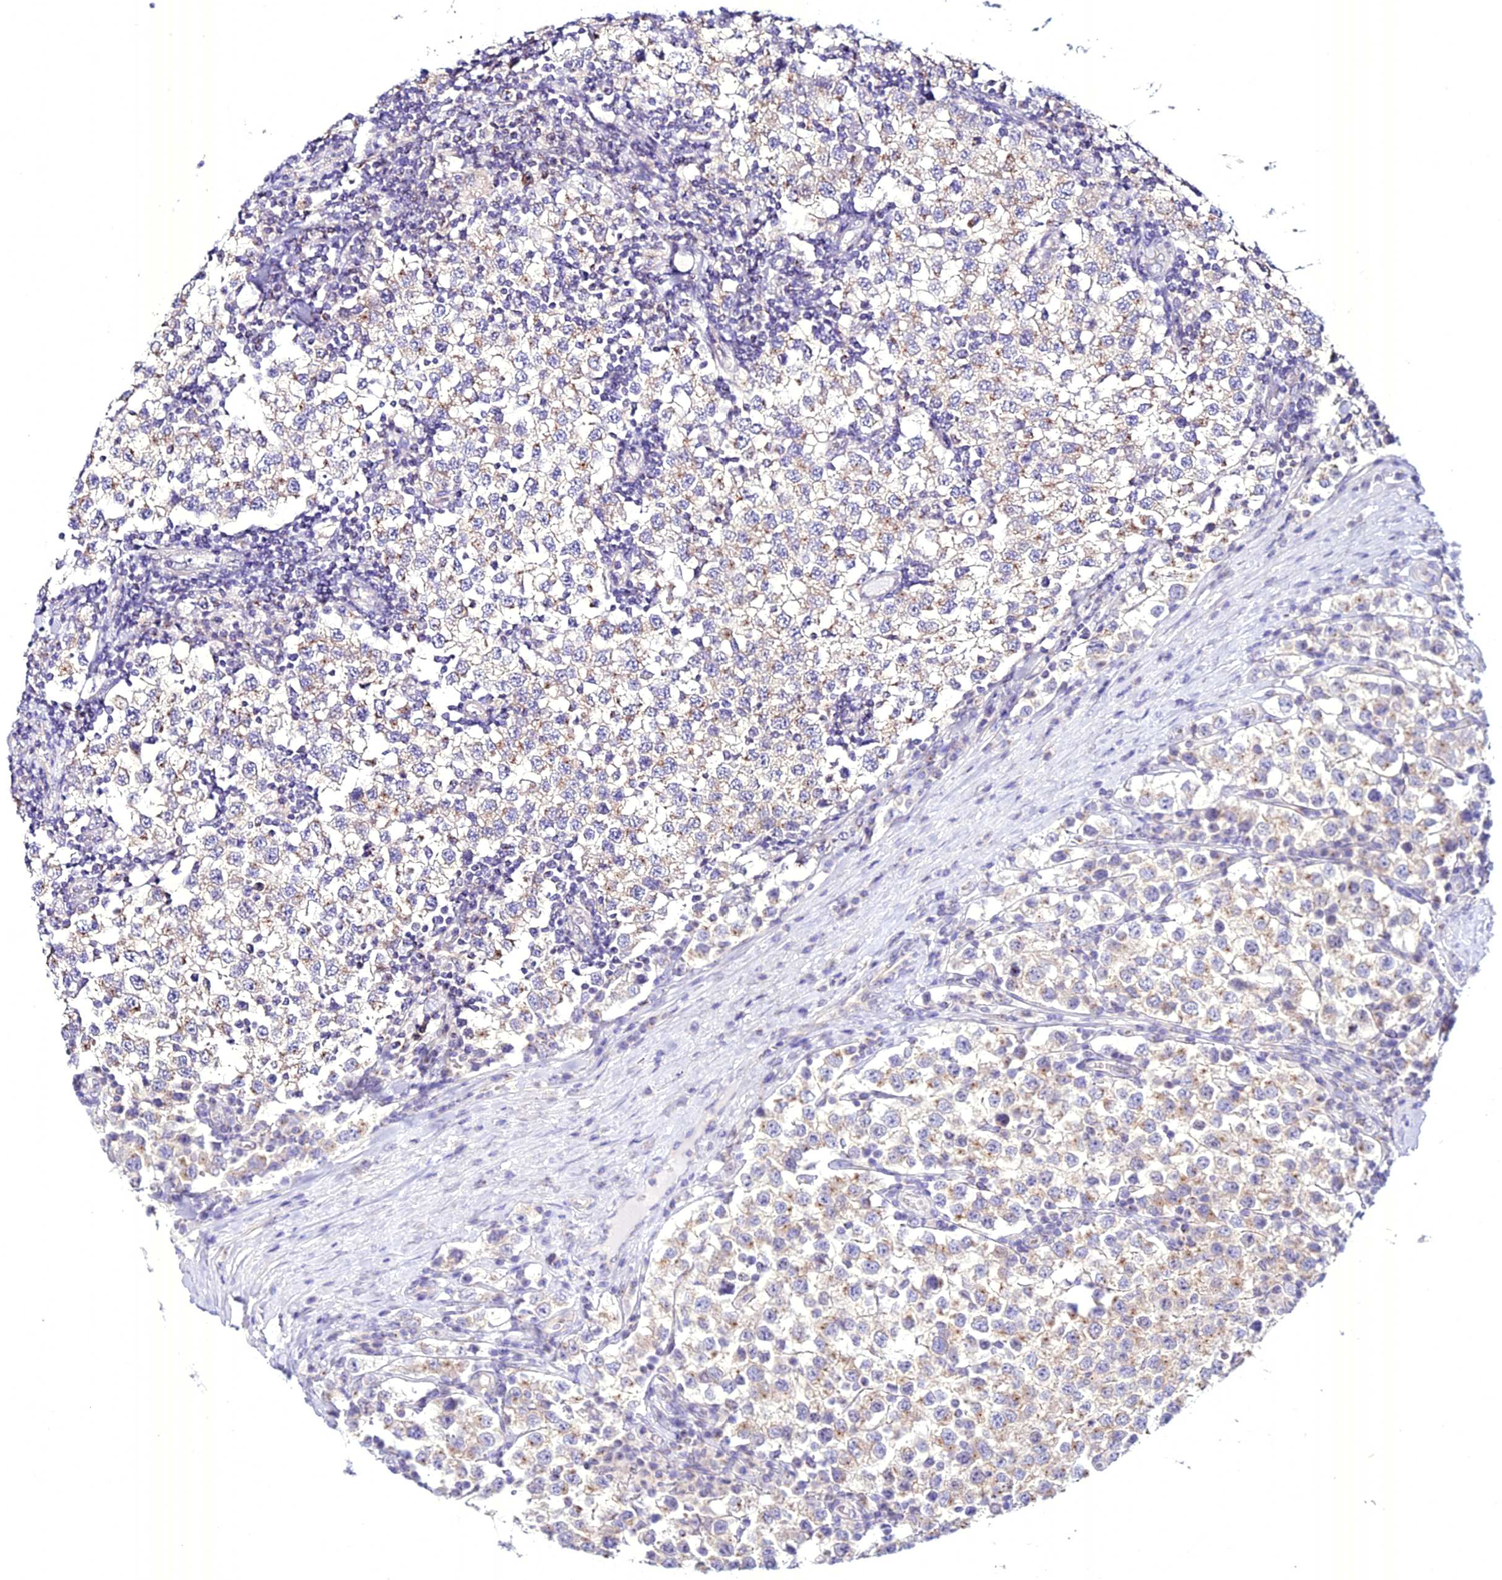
{"staining": {"intensity": "negative", "quantity": "none", "location": "none"}, "tissue": "testis cancer", "cell_type": "Tumor cells", "image_type": "cancer", "snomed": [{"axis": "morphology", "description": "Seminoma, NOS"}, {"axis": "topography", "description": "Testis"}], "caption": "An IHC image of testis cancer (seminoma) is shown. There is no staining in tumor cells of testis cancer (seminoma).", "gene": "ATG16L2", "patient": {"sex": "male", "age": 34}}